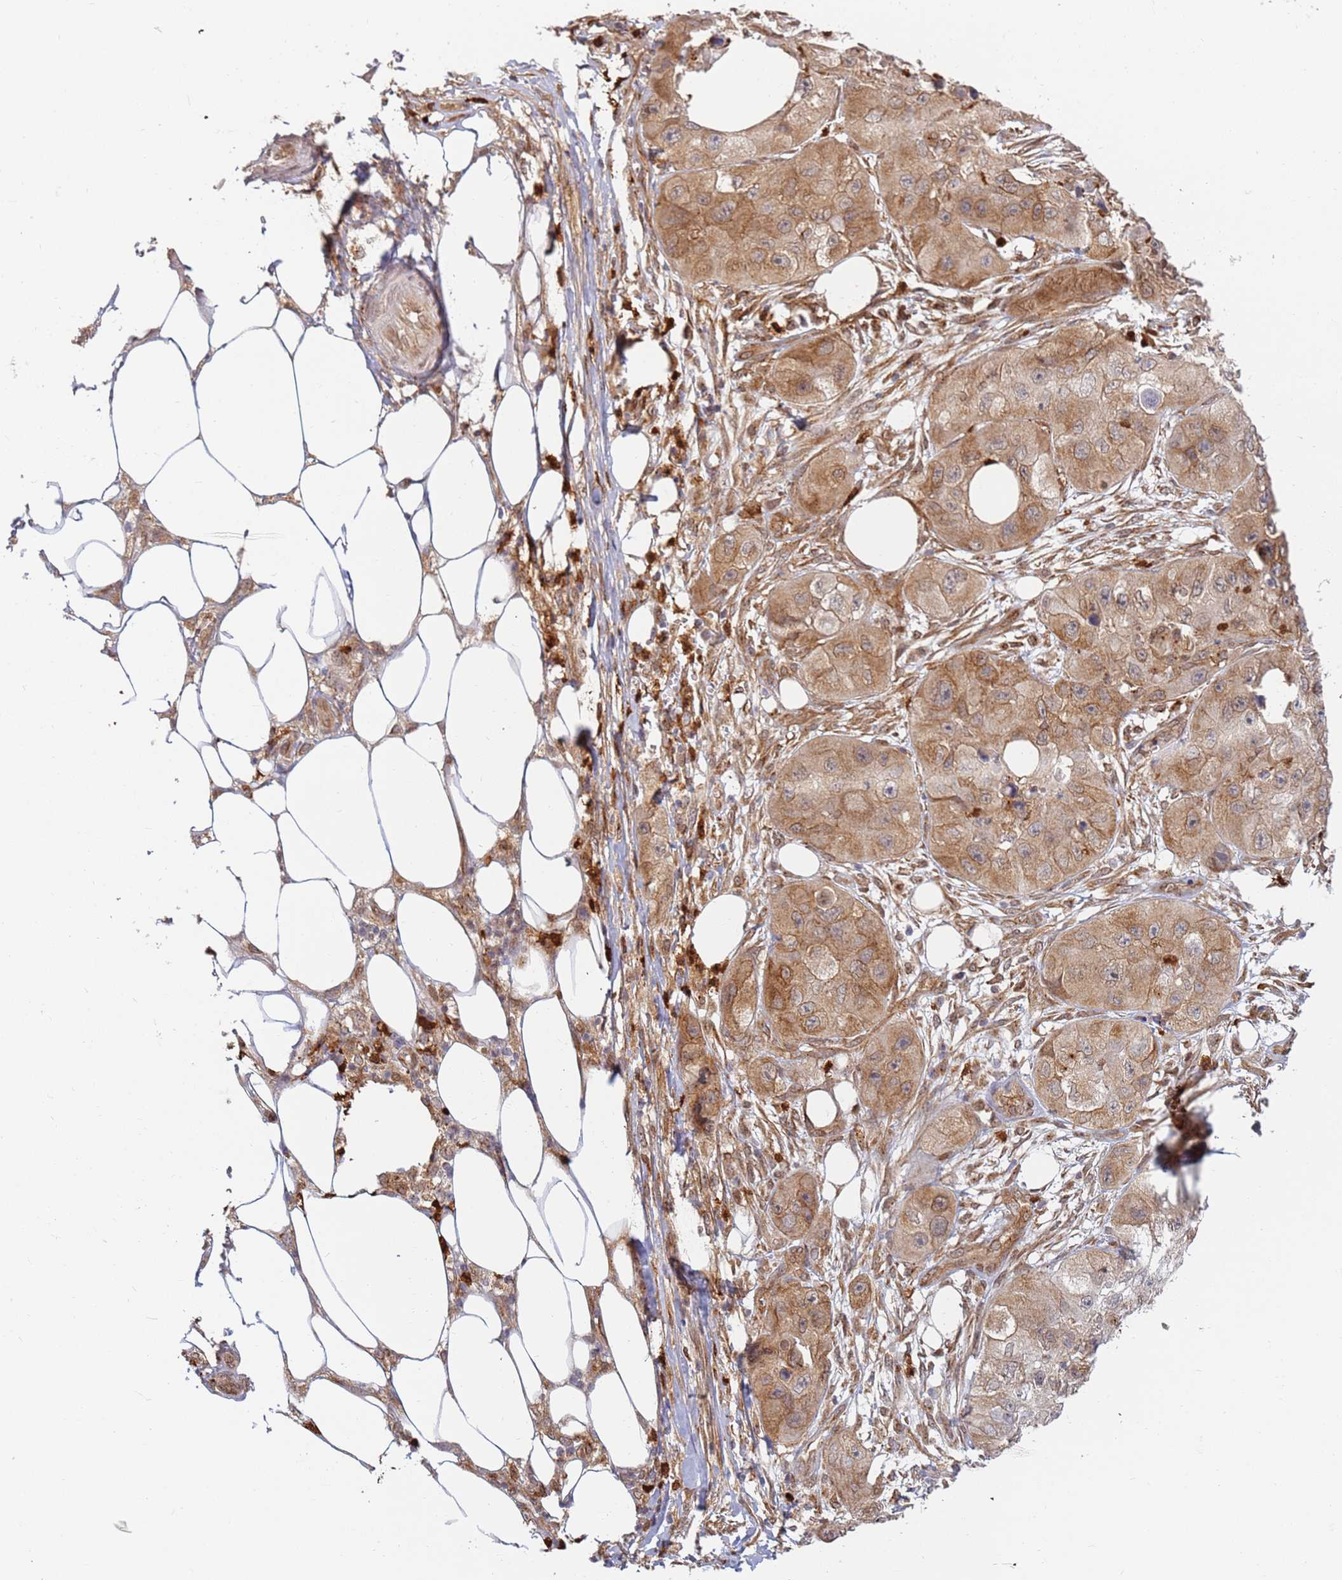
{"staining": {"intensity": "moderate", "quantity": ">75%", "location": "cytoplasmic/membranous"}, "tissue": "skin cancer", "cell_type": "Tumor cells", "image_type": "cancer", "snomed": [{"axis": "morphology", "description": "Squamous cell carcinoma, NOS"}, {"axis": "topography", "description": "Skin"}, {"axis": "topography", "description": "Subcutis"}], "caption": "Protein expression analysis of human squamous cell carcinoma (skin) reveals moderate cytoplasmic/membranous expression in approximately >75% of tumor cells.", "gene": "CEP170", "patient": {"sex": "male", "age": 73}}